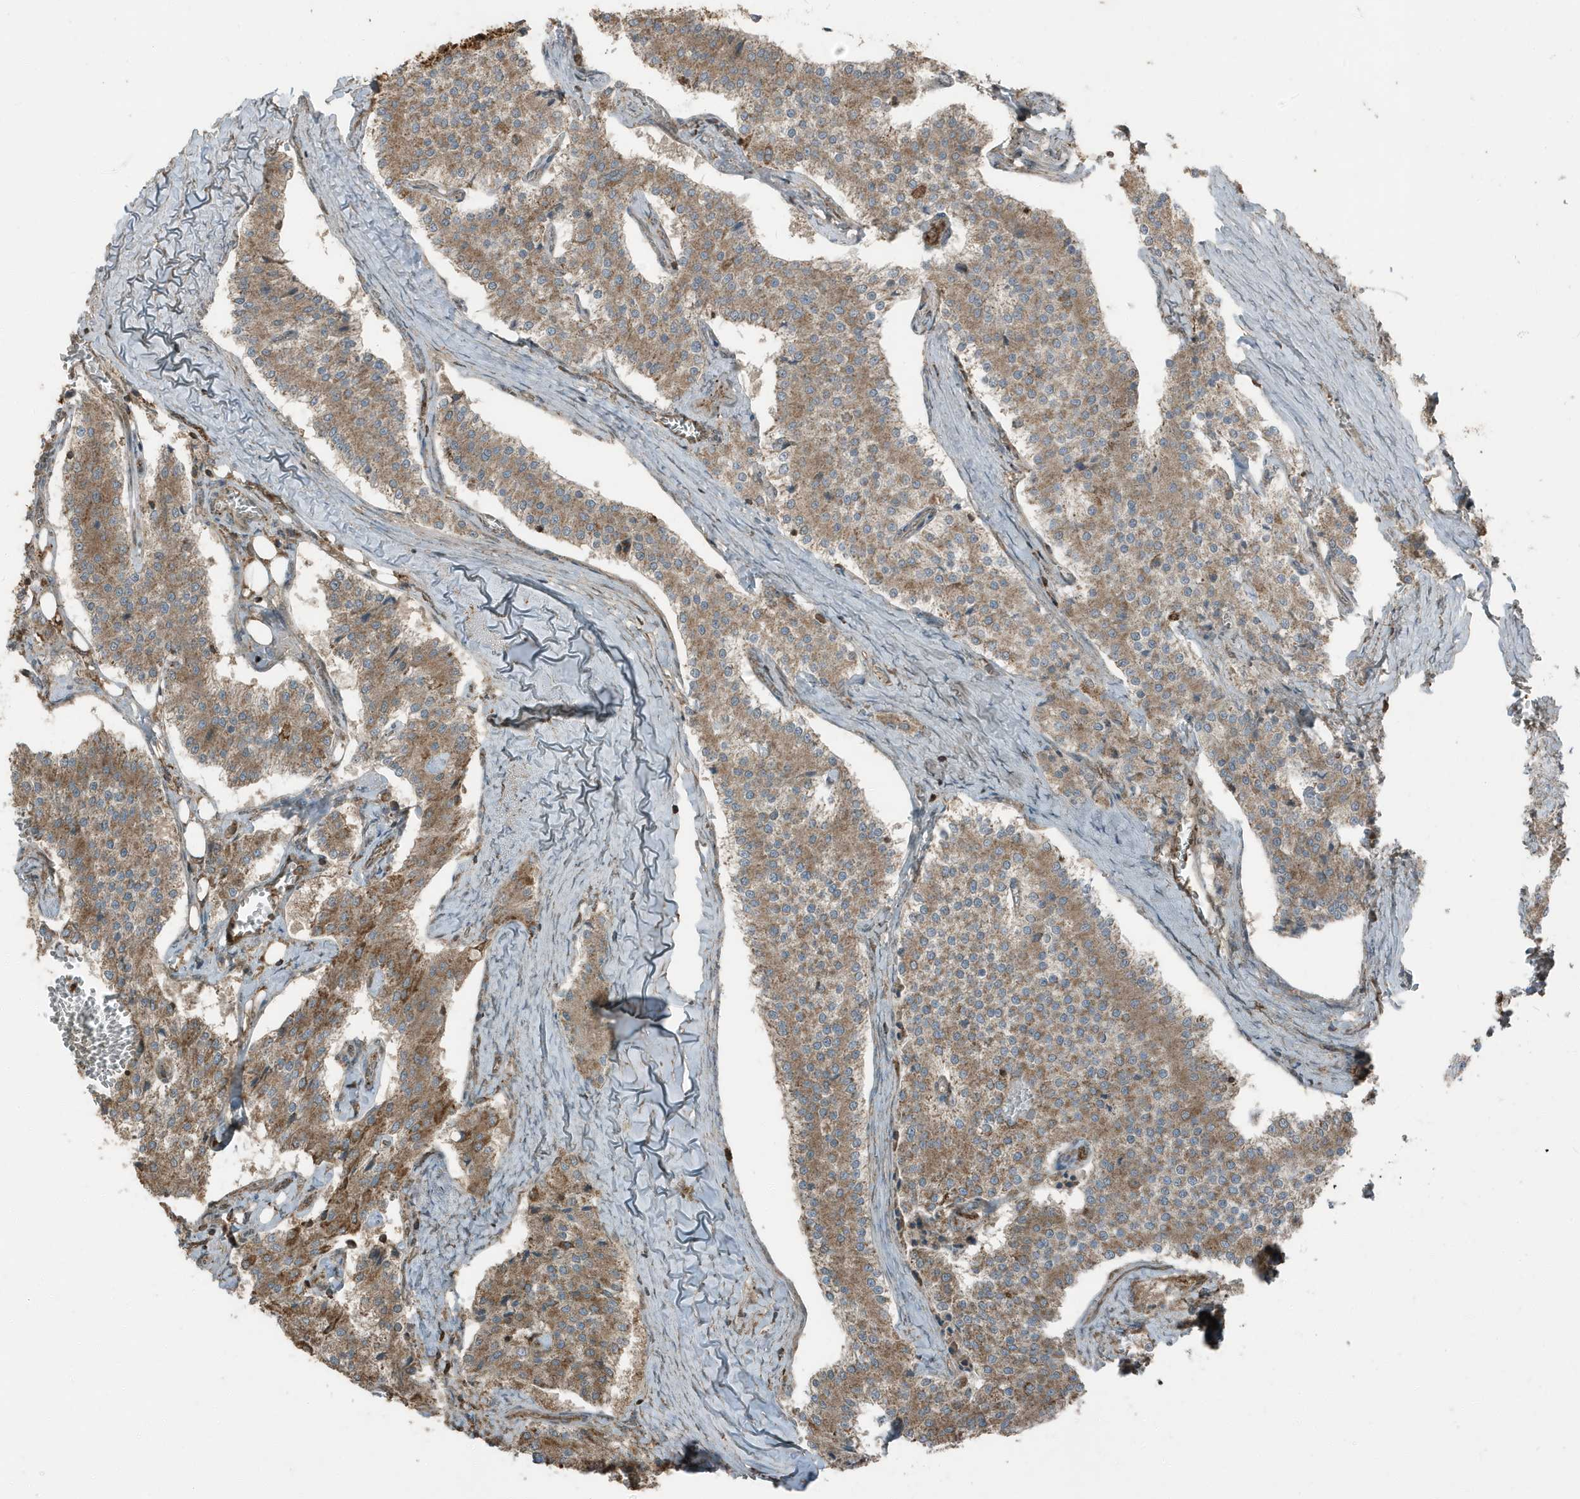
{"staining": {"intensity": "moderate", "quantity": "25%-75%", "location": "cytoplasmic/membranous"}, "tissue": "carcinoid", "cell_type": "Tumor cells", "image_type": "cancer", "snomed": [{"axis": "morphology", "description": "Carcinoid, malignant, NOS"}, {"axis": "topography", "description": "Colon"}], "caption": "Tumor cells reveal medium levels of moderate cytoplasmic/membranous staining in about 25%-75% of cells in carcinoid. The staining was performed using DAB (3,3'-diaminobenzidine) to visualize the protein expression in brown, while the nuclei were stained in blue with hematoxylin (Magnification: 20x).", "gene": "AZI2", "patient": {"sex": "female", "age": 52}}